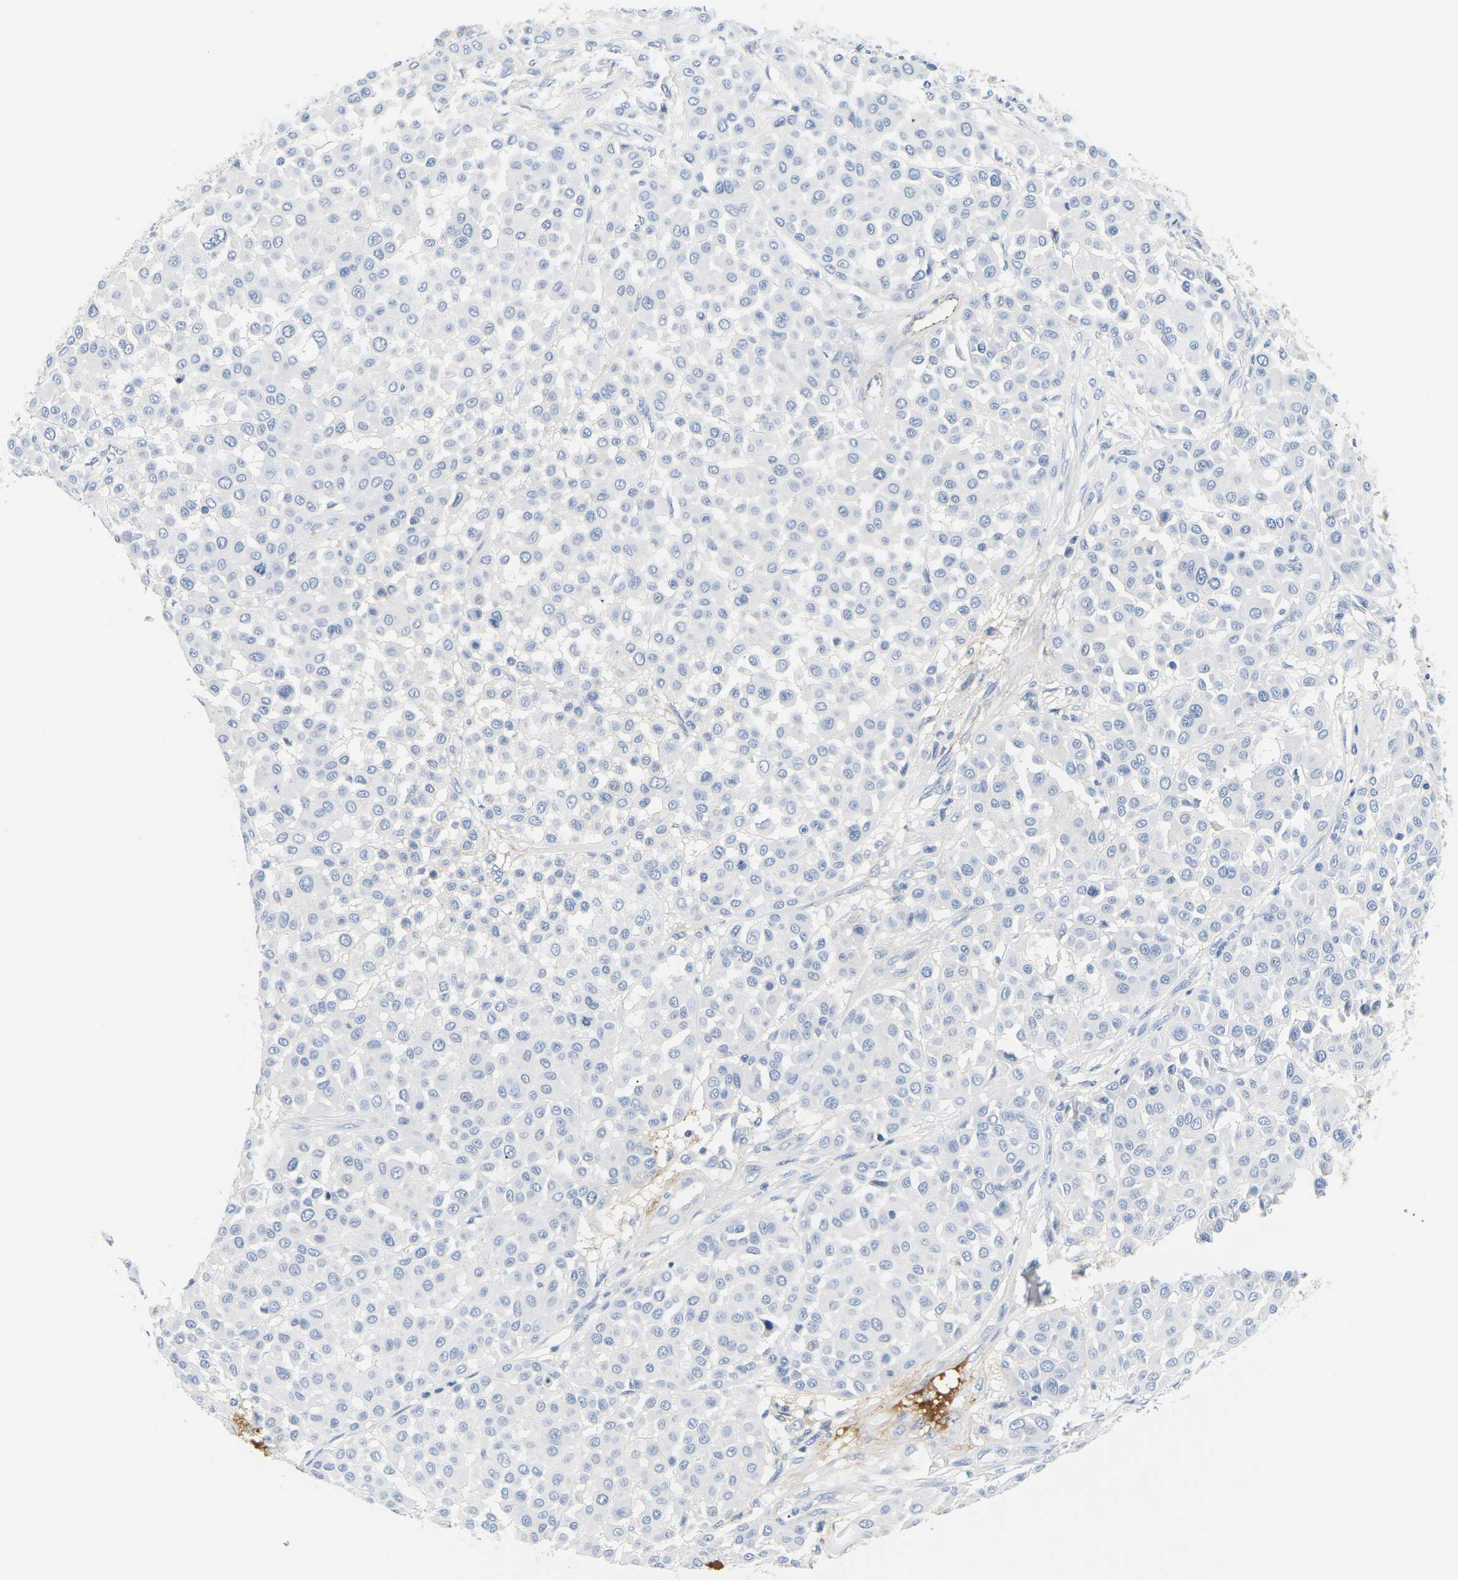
{"staining": {"intensity": "negative", "quantity": "none", "location": "none"}, "tissue": "melanoma", "cell_type": "Tumor cells", "image_type": "cancer", "snomed": [{"axis": "morphology", "description": "Malignant melanoma, Metastatic site"}, {"axis": "topography", "description": "Soft tissue"}], "caption": "Human malignant melanoma (metastatic site) stained for a protein using immunohistochemistry (IHC) displays no staining in tumor cells.", "gene": "APOB", "patient": {"sex": "male", "age": 41}}